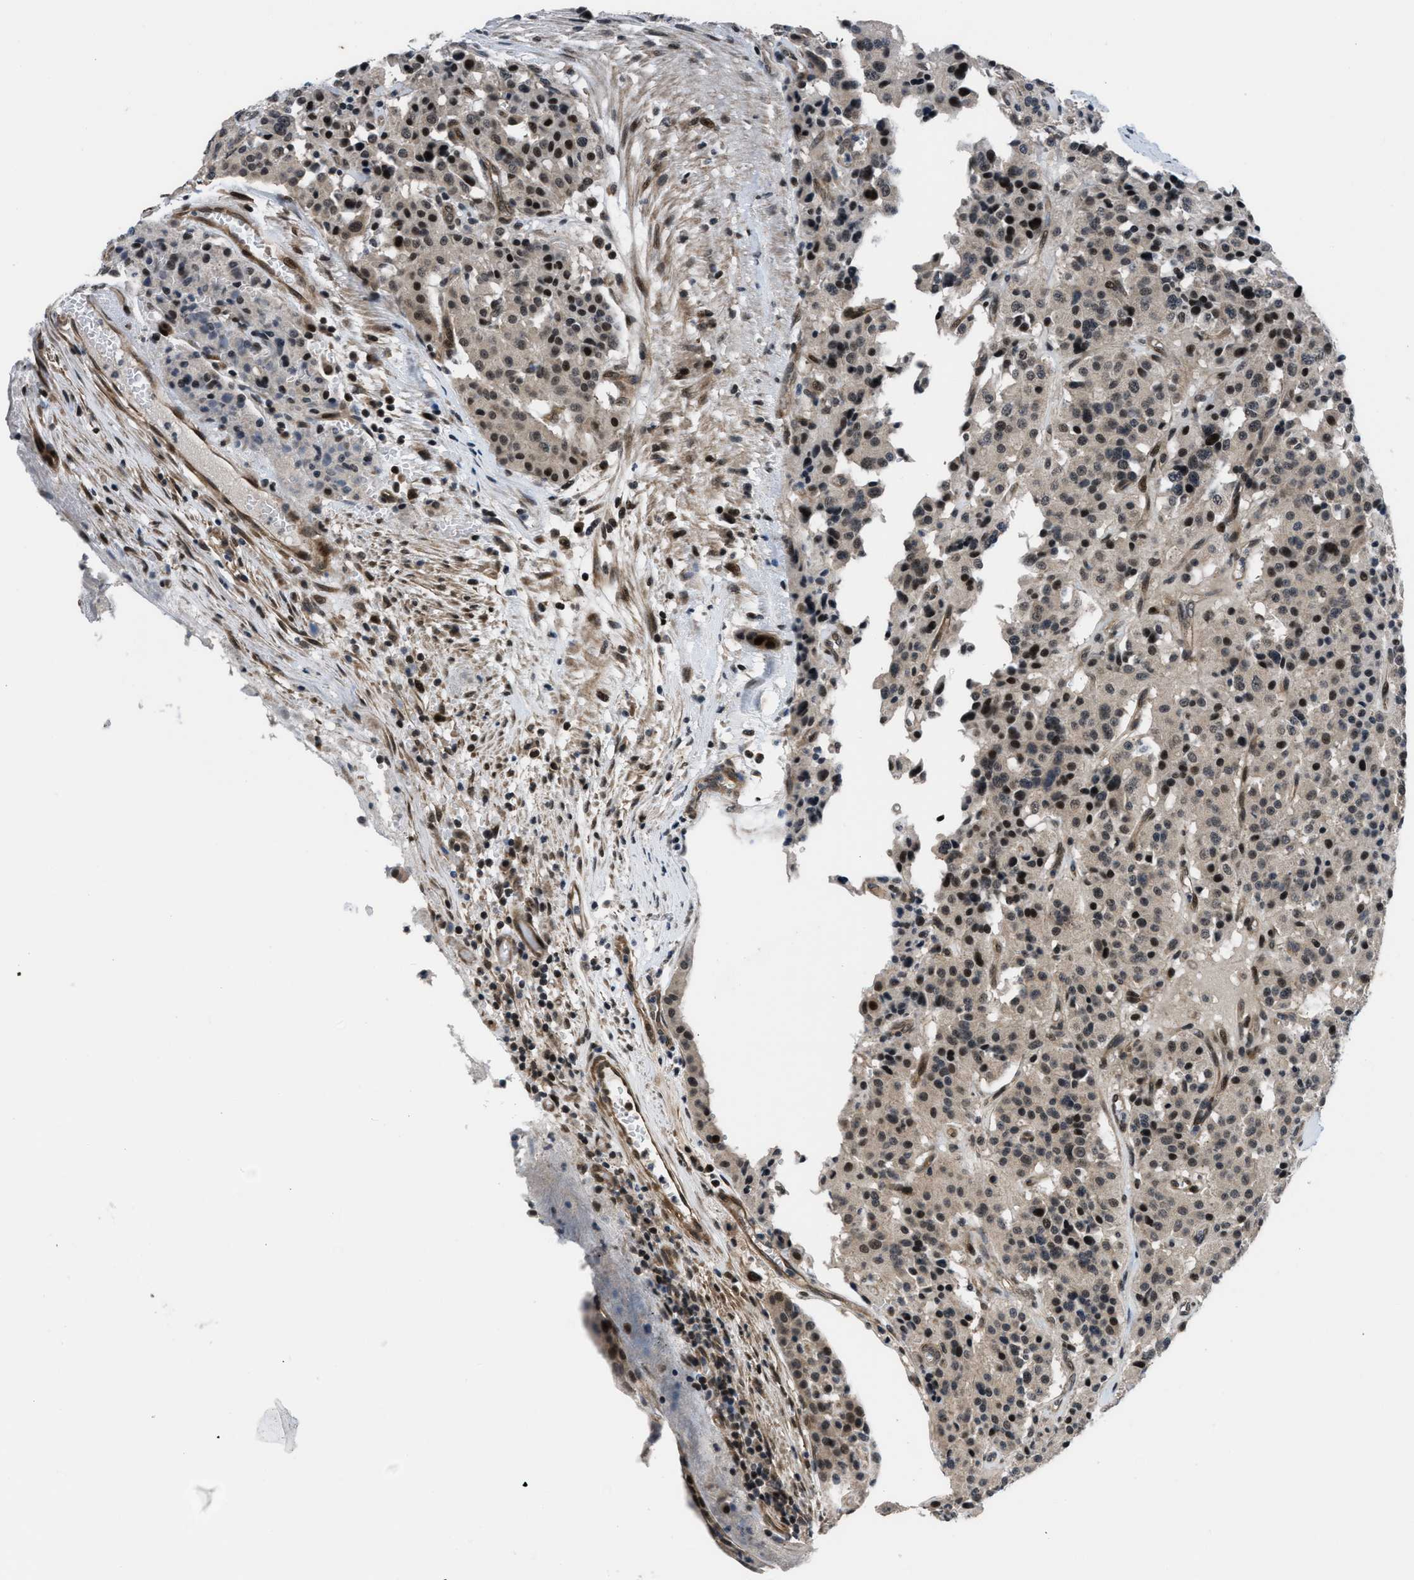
{"staining": {"intensity": "strong", "quantity": ">75%", "location": "cytoplasmic/membranous,nuclear"}, "tissue": "carcinoid", "cell_type": "Tumor cells", "image_type": "cancer", "snomed": [{"axis": "morphology", "description": "Carcinoid, malignant, NOS"}, {"axis": "topography", "description": "Lung"}], "caption": "Human carcinoid (malignant) stained with a protein marker shows strong staining in tumor cells.", "gene": "SETD5", "patient": {"sex": "male", "age": 30}}